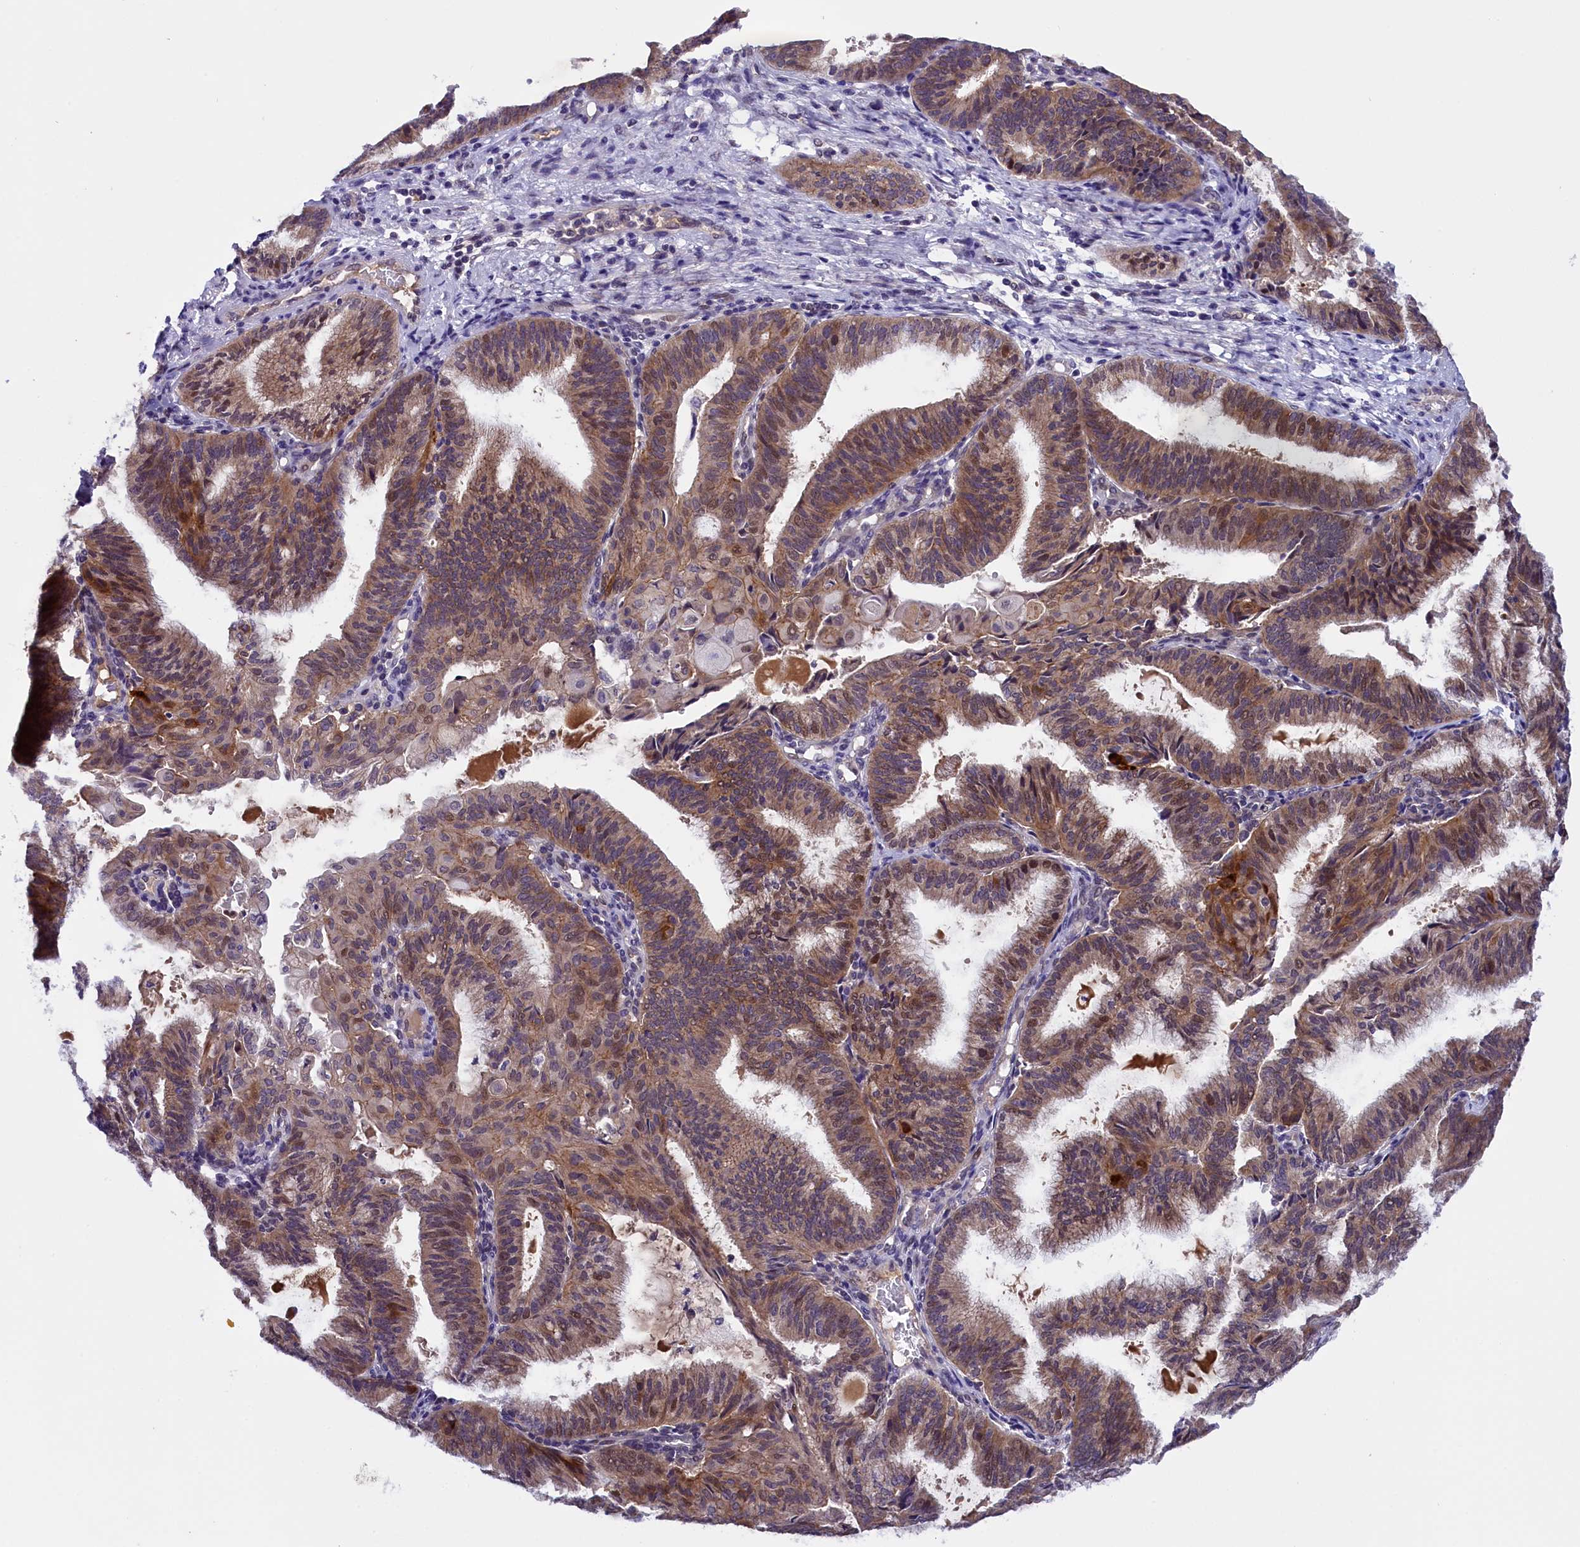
{"staining": {"intensity": "moderate", "quantity": "25%-75%", "location": "cytoplasmic/membranous,nuclear"}, "tissue": "endometrial cancer", "cell_type": "Tumor cells", "image_type": "cancer", "snomed": [{"axis": "morphology", "description": "Adenocarcinoma, NOS"}, {"axis": "topography", "description": "Endometrium"}], "caption": "Protein expression analysis of human endometrial adenocarcinoma reveals moderate cytoplasmic/membranous and nuclear expression in about 25%-75% of tumor cells. (brown staining indicates protein expression, while blue staining denotes nuclei).", "gene": "ENKD1", "patient": {"sex": "female", "age": 49}}